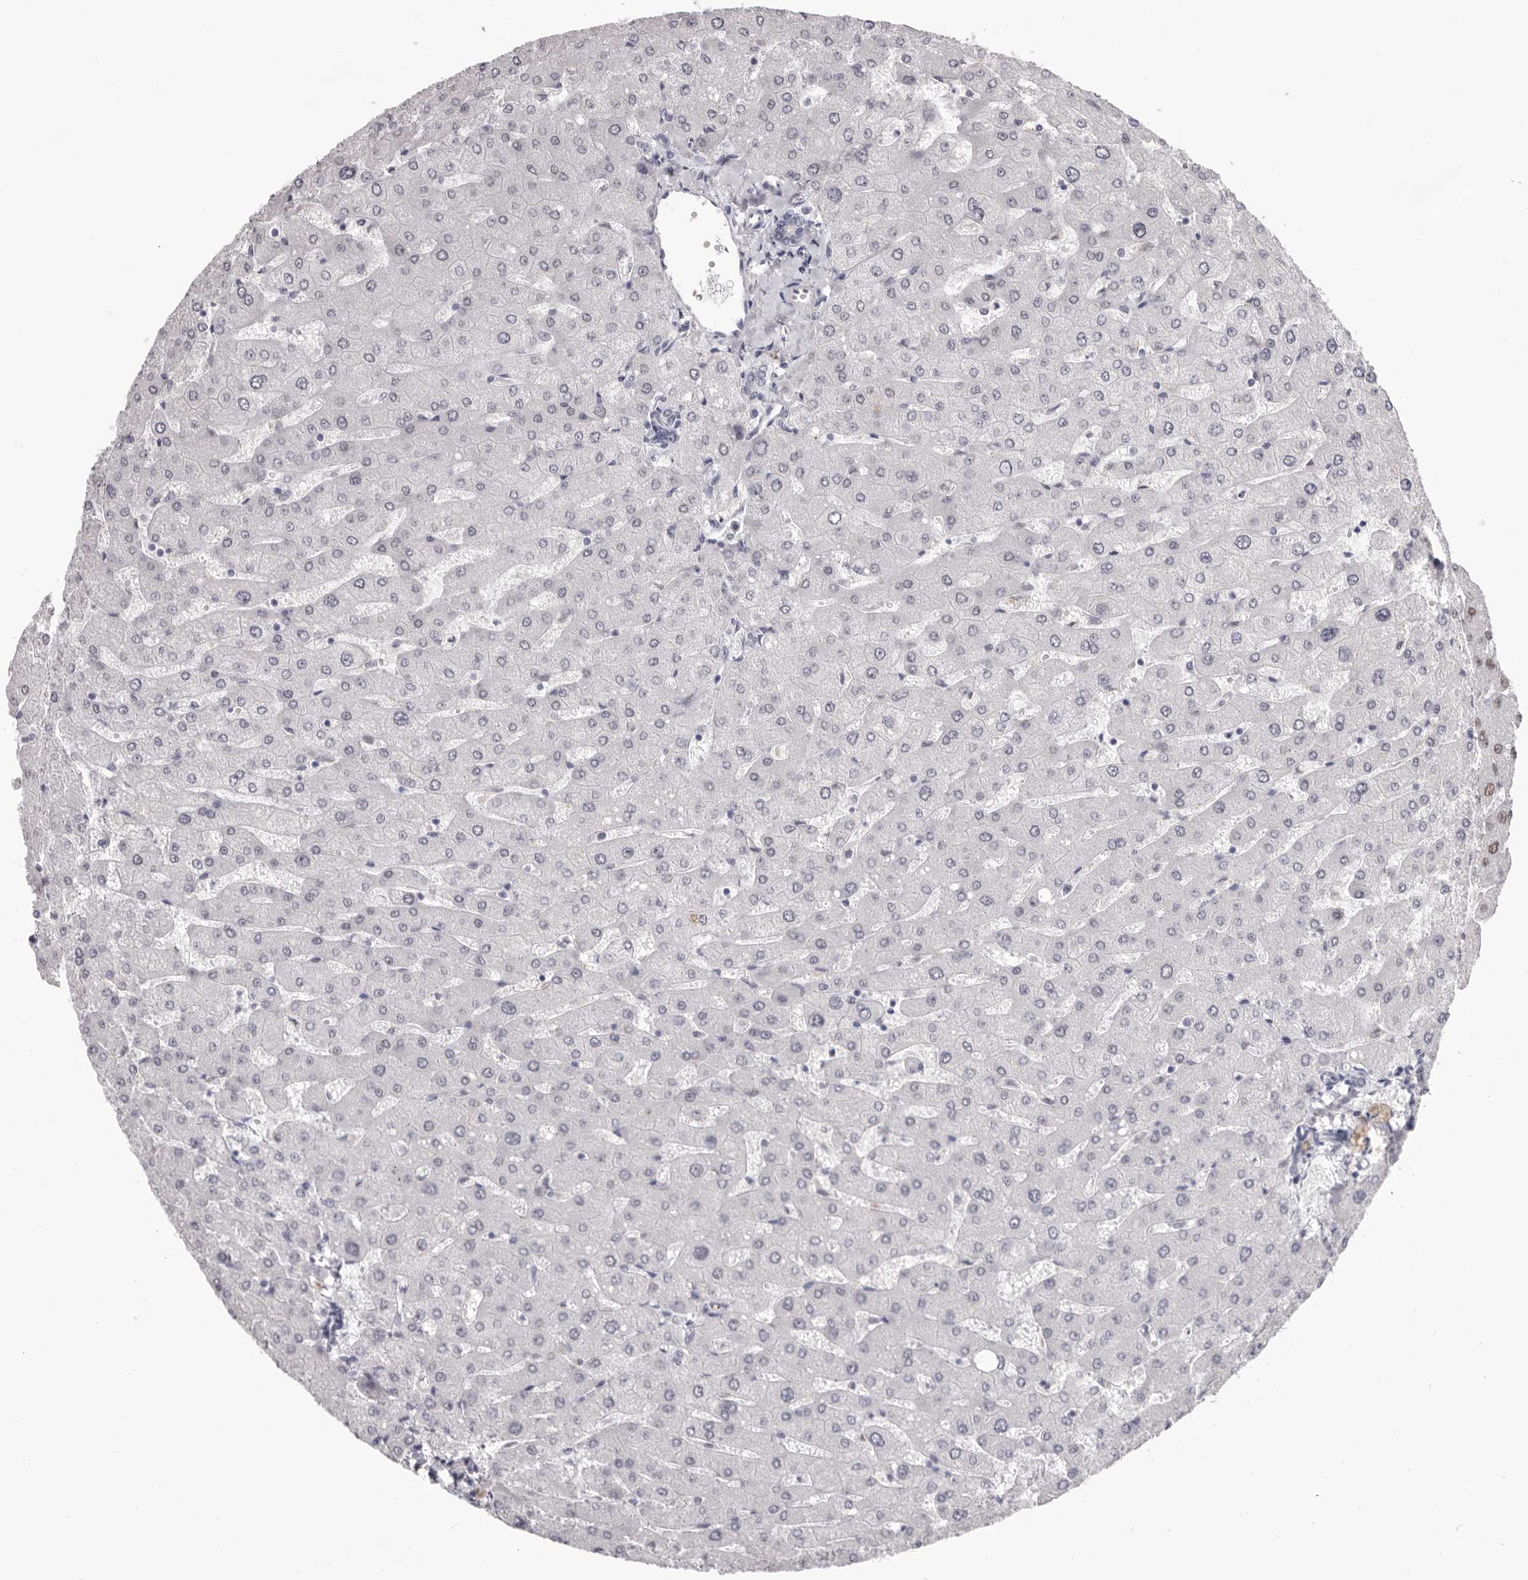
{"staining": {"intensity": "negative", "quantity": "none", "location": "none"}, "tissue": "liver", "cell_type": "Cholangiocytes", "image_type": "normal", "snomed": [{"axis": "morphology", "description": "Normal tissue, NOS"}, {"axis": "topography", "description": "Liver"}], "caption": "Cholangiocytes show no significant positivity in normal liver. (IHC, brightfield microscopy, high magnification).", "gene": "ZNF326", "patient": {"sex": "male", "age": 55}}